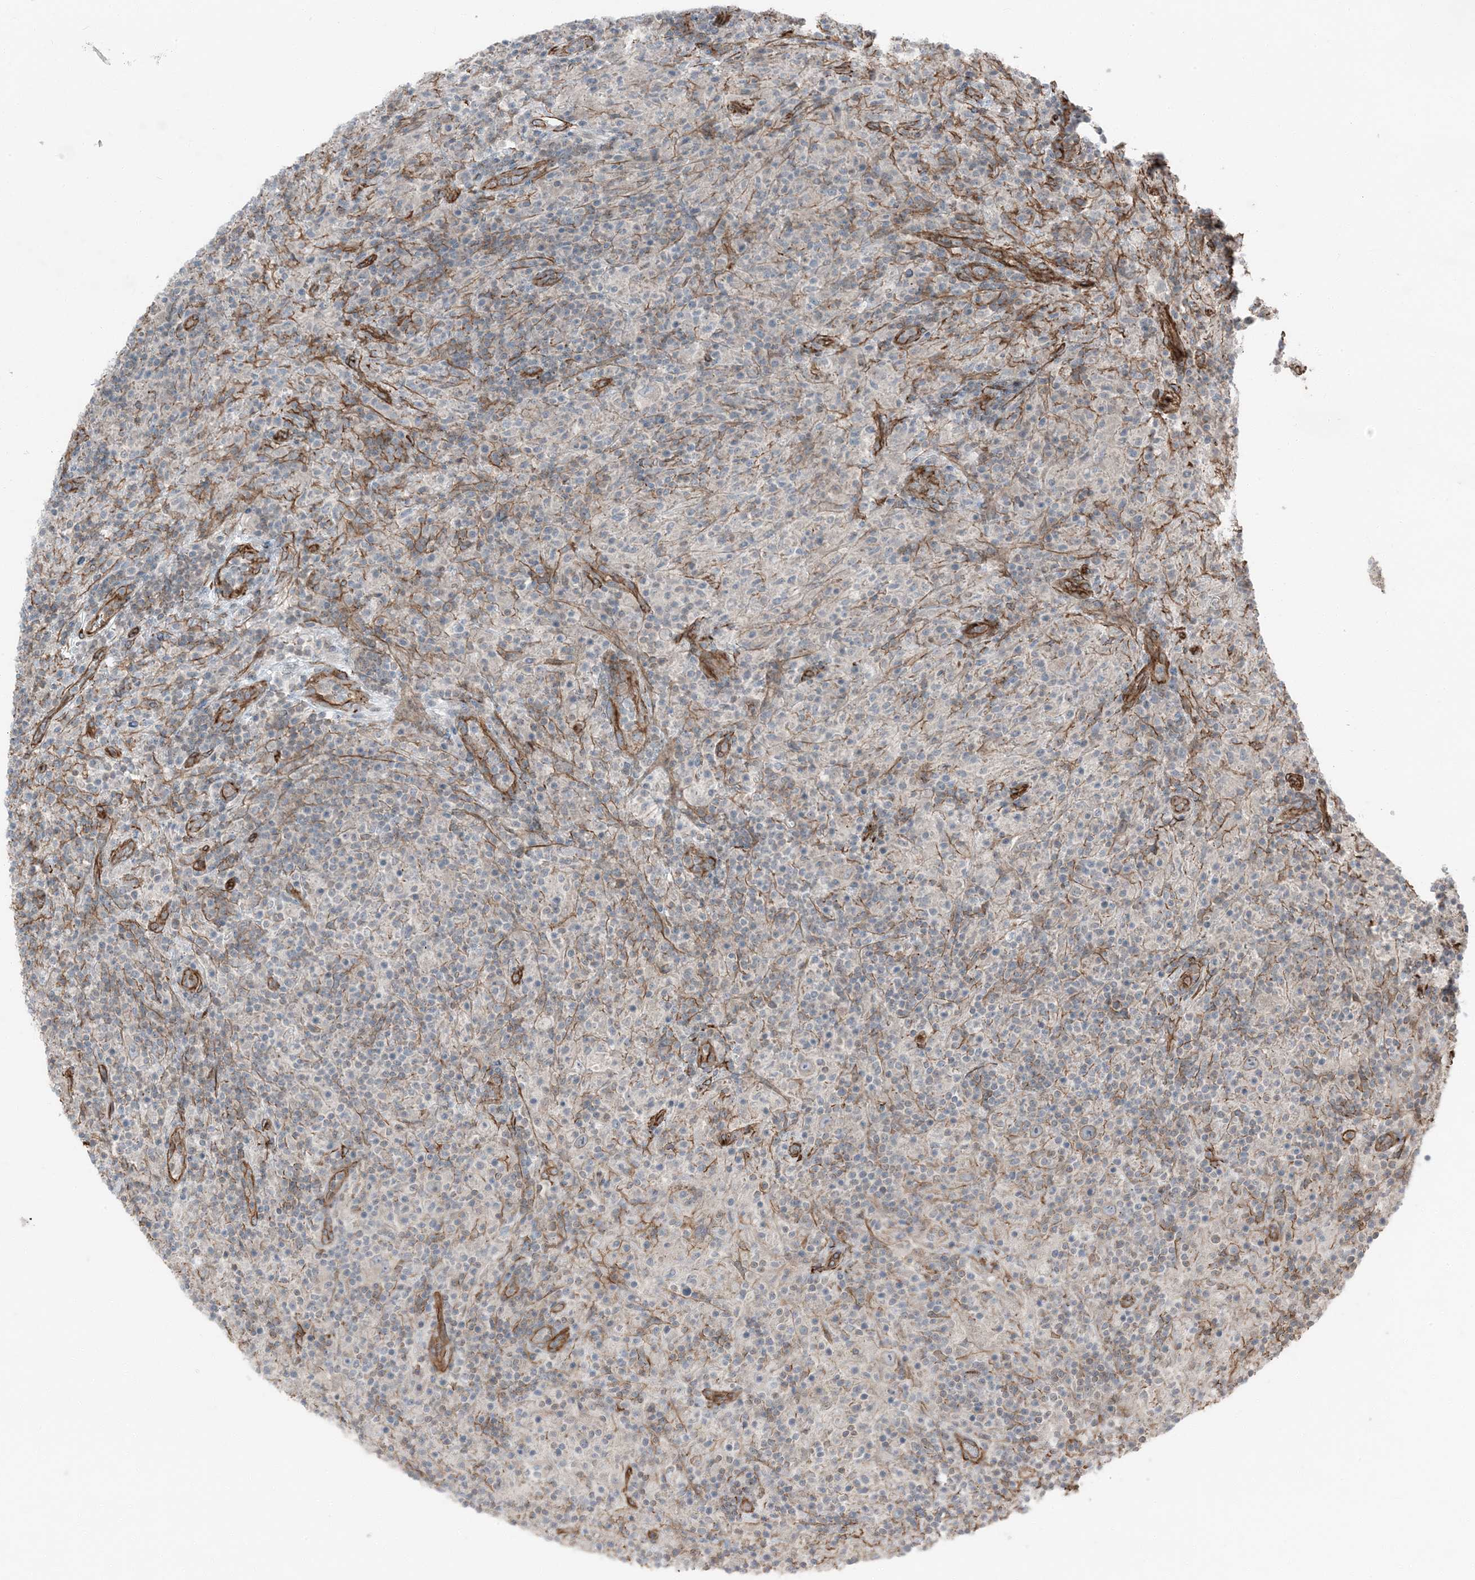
{"staining": {"intensity": "negative", "quantity": "none", "location": "none"}, "tissue": "lymphoma", "cell_type": "Tumor cells", "image_type": "cancer", "snomed": [{"axis": "morphology", "description": "Hodgkin's disease, NOS"}, {"axis": "topography", "description": "Lymph node"}], "caption": "A histopathology image of Hodgkin's disease stained for a protein reveals no brown staining in tumor cells.", "gene": "ZFP90", "patient": {"sex": "male", "age": 70}}